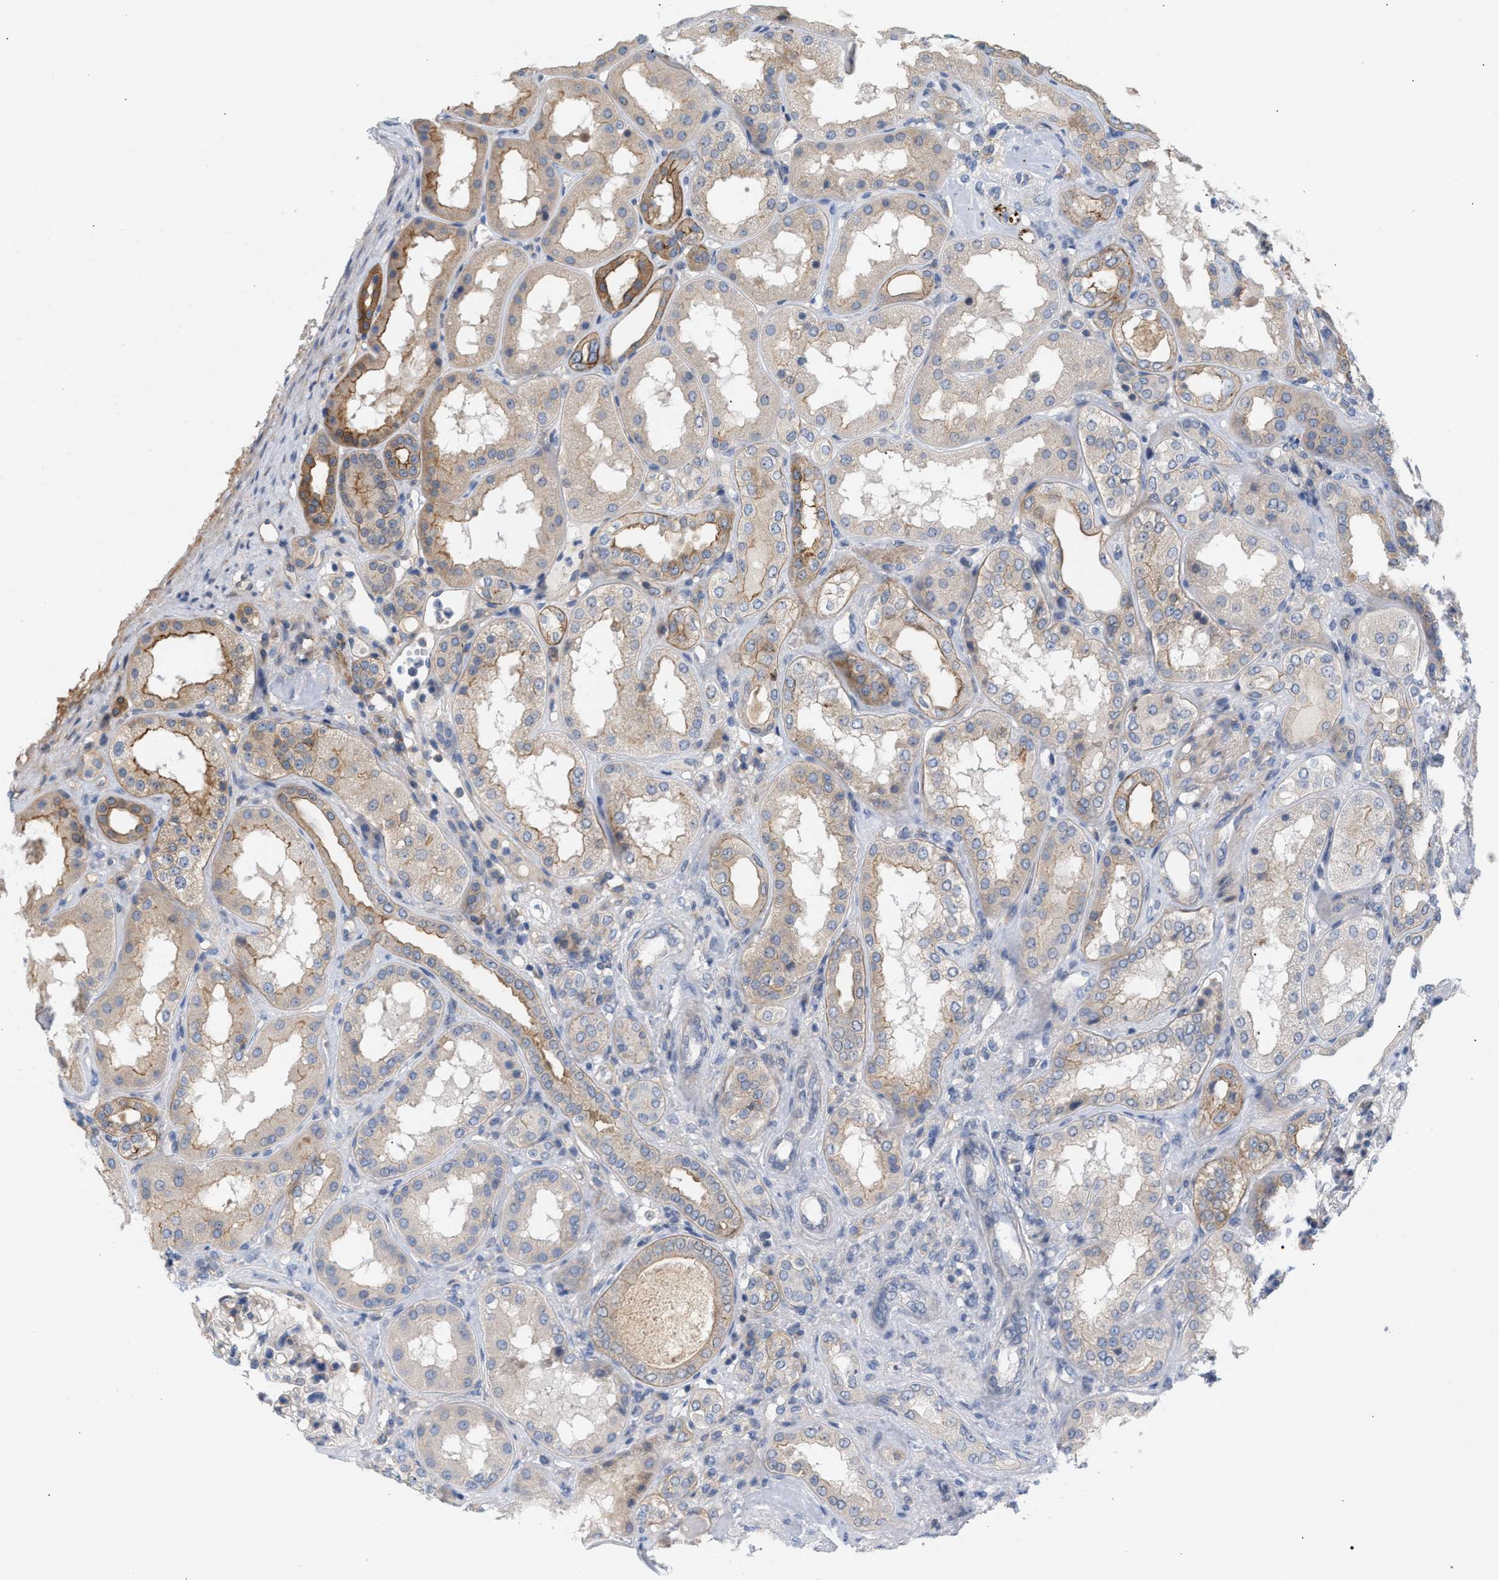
{"staining": {"intensity": "weak", "quantity": "<25%", "location": "cytoplasmic/membranous"}, "tissue": "kidney", "cell_type": "Cells in glomeruli", "image_type": "normal", "snomed": [{"axis": "morphology", "description": "Normal tissue, NOS"}, {"axis": "topography", "description": "Kidney"}], "caption": "A high-resolution image shows immunohistochemistry (IHC) staining of normal kidney, which exhibits no significant positivity in cells in glomeruli.", "gene": "LRCH1", "patient": {"sex": "female", "age": 56}}